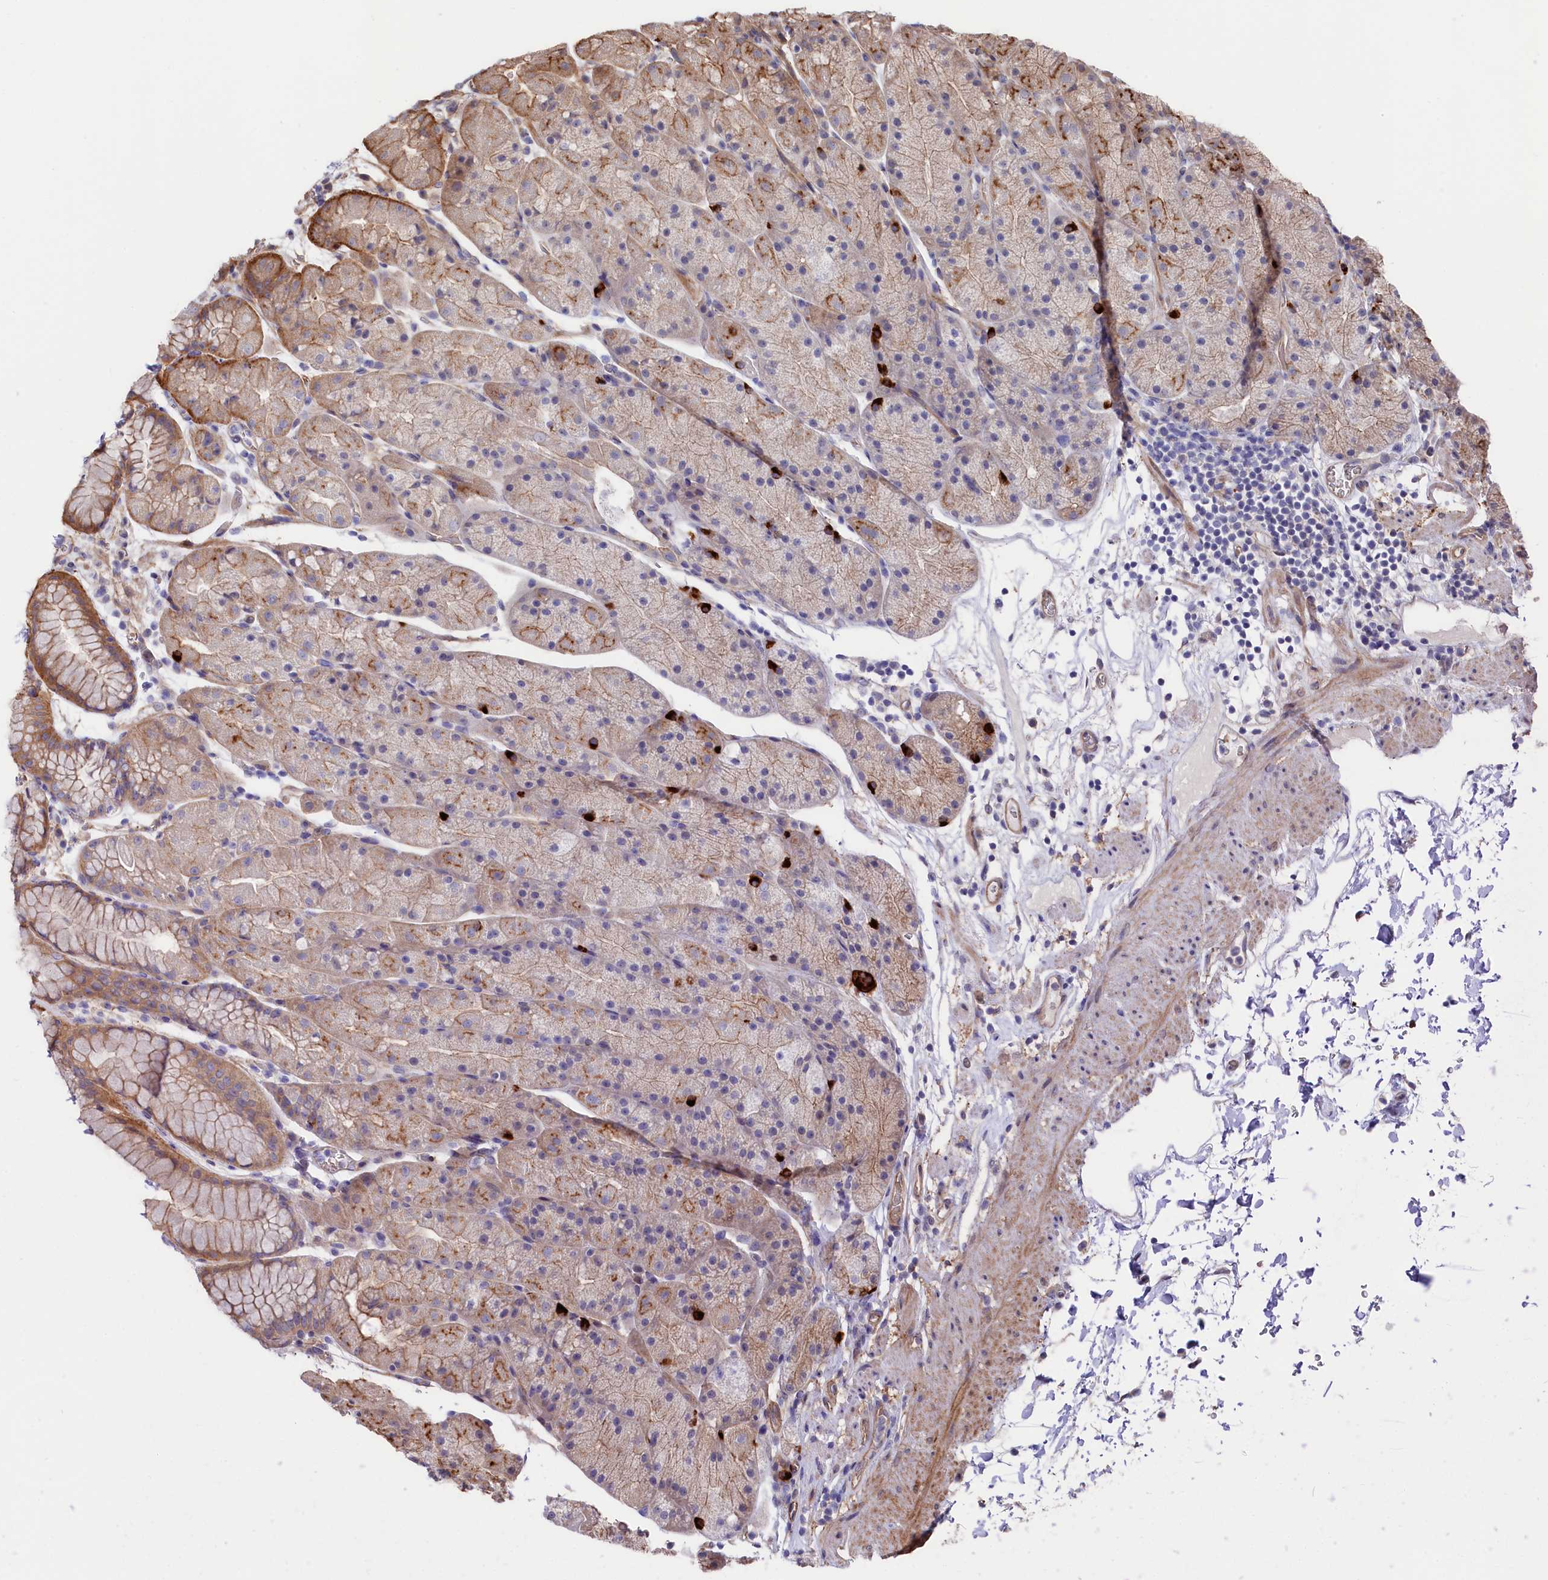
{"staining": {"intensity": "moderate", "quantity": "25%-75%", "location": "cytoplasmic/membranous"}, "tissue": "stomach", "cell_type": "Glandular cells", "image_type": "normal", "snomed": [{"axis": "morphology", "description": "Normal tissue, NOS"}, {"axis": "topography", "description": "Stomach, upper"}, {"axis": "topography", "description": "Stomach, lower"}], "caption": "Stomach stained for a protein shows moderate cytoplasmic/membranous positivity in glandular cells.", "gene": "TNKS1BP1", "patient": {"sex": "male", "age": 67}}